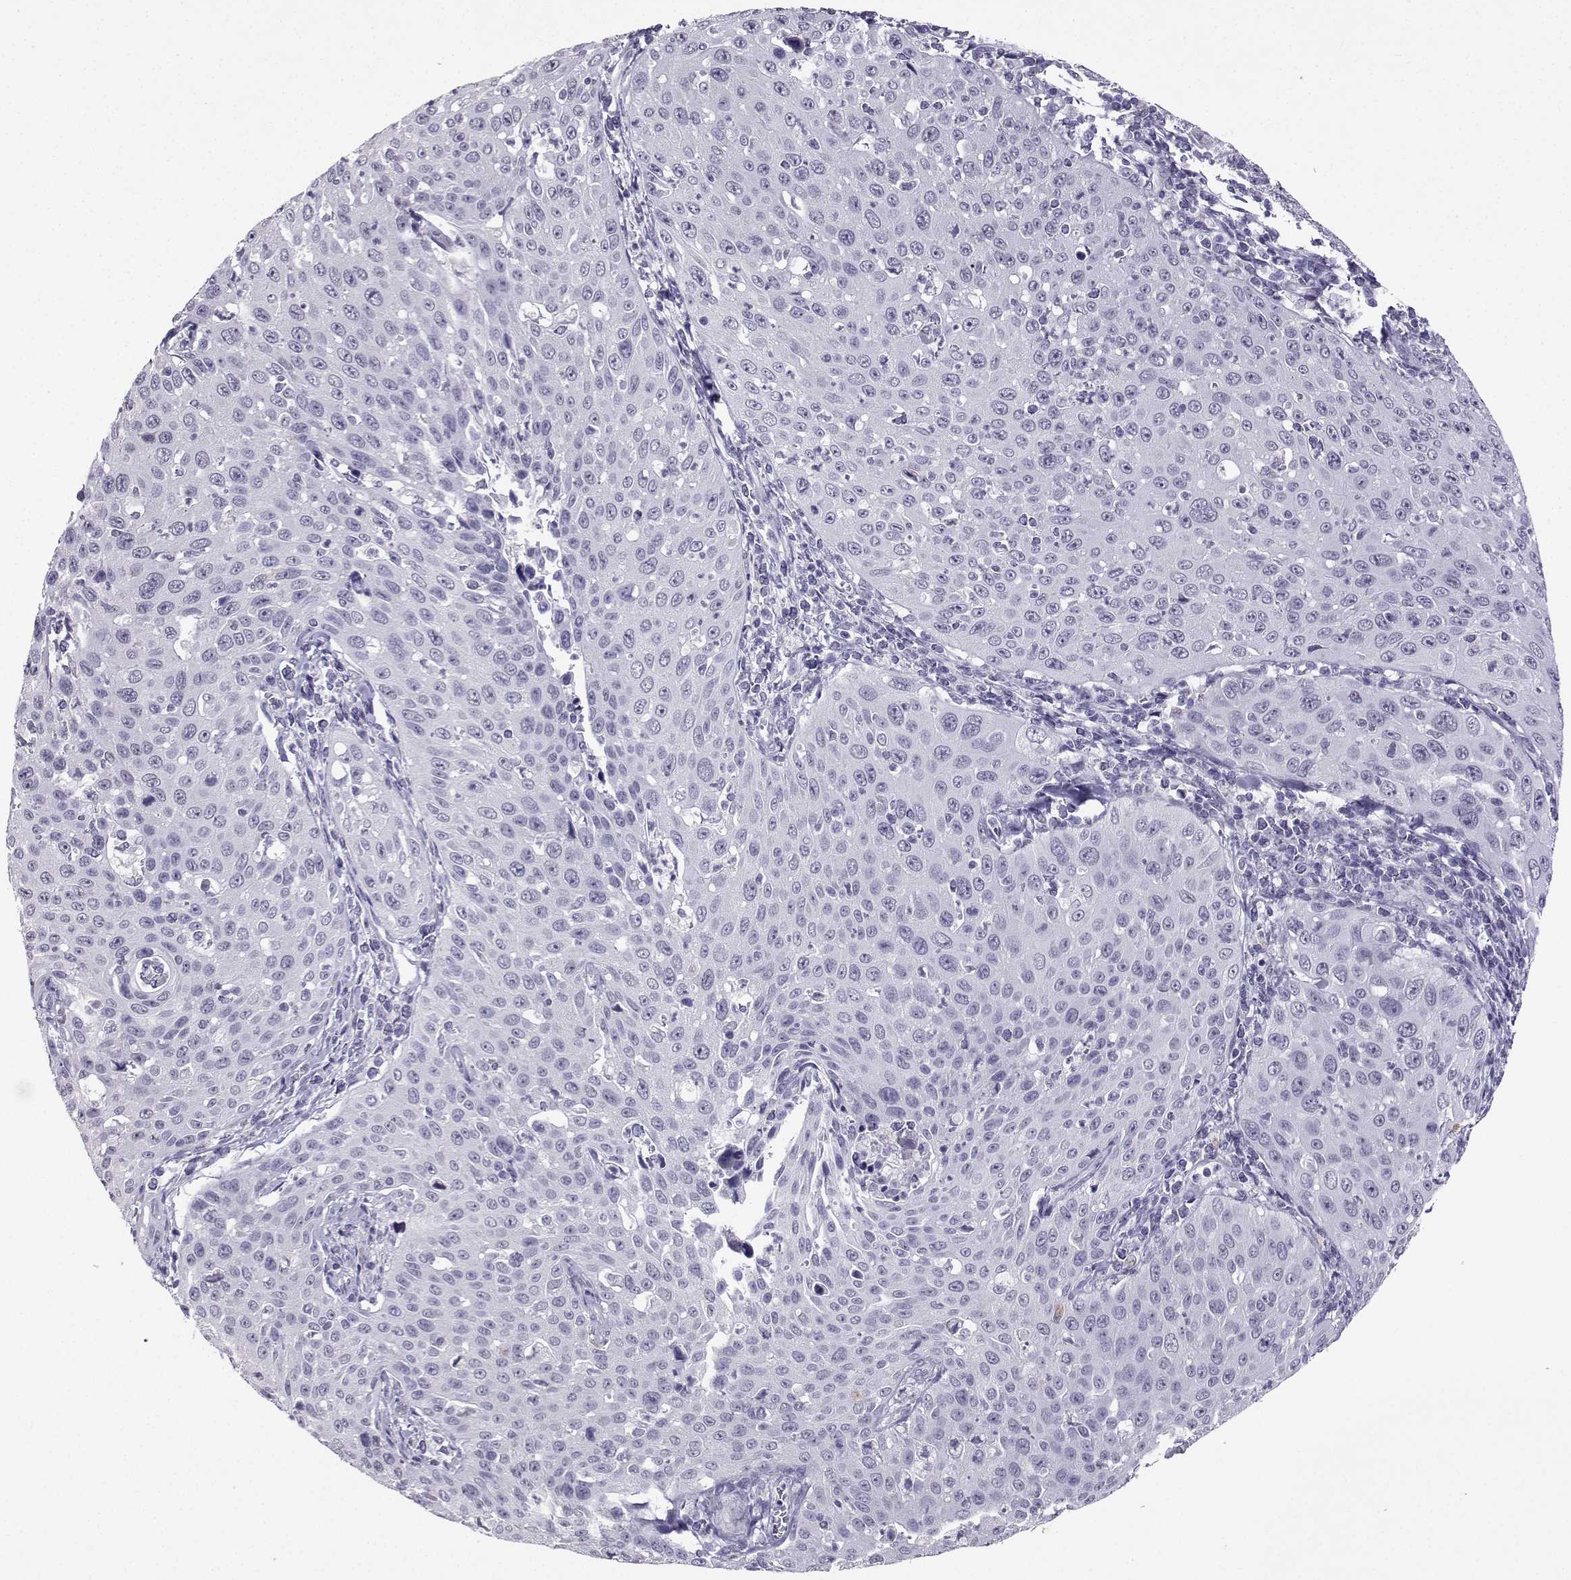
{"staining": {"intensity": "negative", "quantity": "none", "location": "none"}, "tissue": "cervical cancer", "cell_type": "Tumor cells", "image_type": "cancer", "snomed": [{"axis": "morphology", "description": "Squamous cell carcinoma, NOS"}, {"axis": "topography", "description": "Cervix"}], "caption": "Squamous cell carcinoma (cervical) was stained to show a protein in brown. There is no significant staining in tumor cells. The staining is performed using DAB (3,3'-diaminobenzidine) brown chromogen with nuclei counter-stained in using hematoxylin.", "gene": "TBR1", "patient": {"sex": "female", "age": 26}}